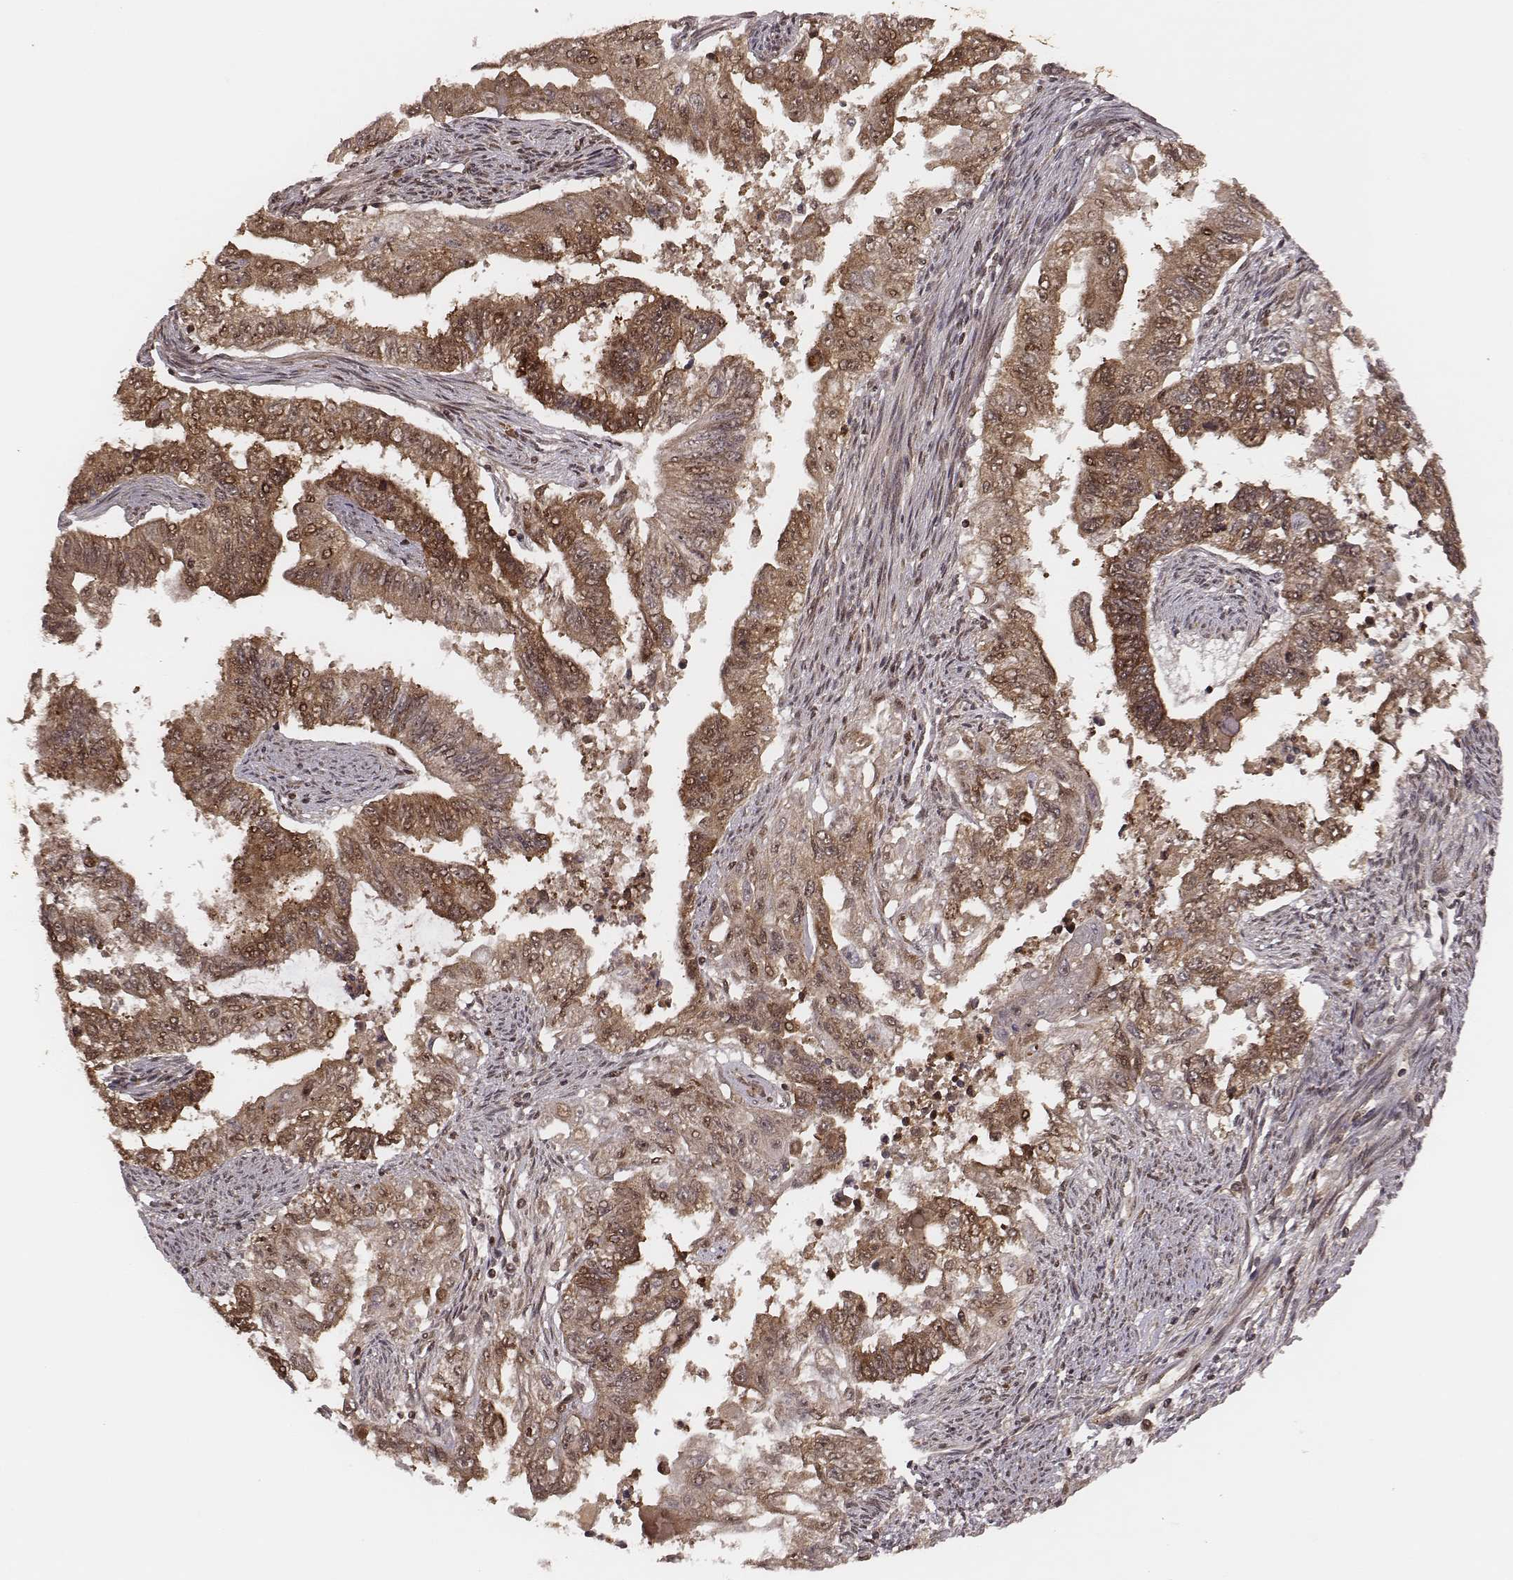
{"staining": {"intensity": "moderate", "quantity": ">75%", "location": "cytoplasmic/membranous,nuclear"}, "tissue": "endometrial cancer", "cell_type": "Tumor cells", "image_type": "cancer", "snomed": [{"axis": "morphology", "description": "Adenocarcinoma, NOS"}, {"axis": "topography", "description": "Uterus"}], "caption": "Immunohistochemical staining of human endometrial cancer (adenocarcinoma) shows moderate cytoplasmic/membranous and nuclear protein positivity in about >75% of tumor cells. Using DAB (3,3'-diaminobenzidine) (brown) and hematoxylin (blue) stains, captured at high magnification using brightfield microscopy.", "gene": "NFX1", "patient": {"sex": "female", "age": 59}}